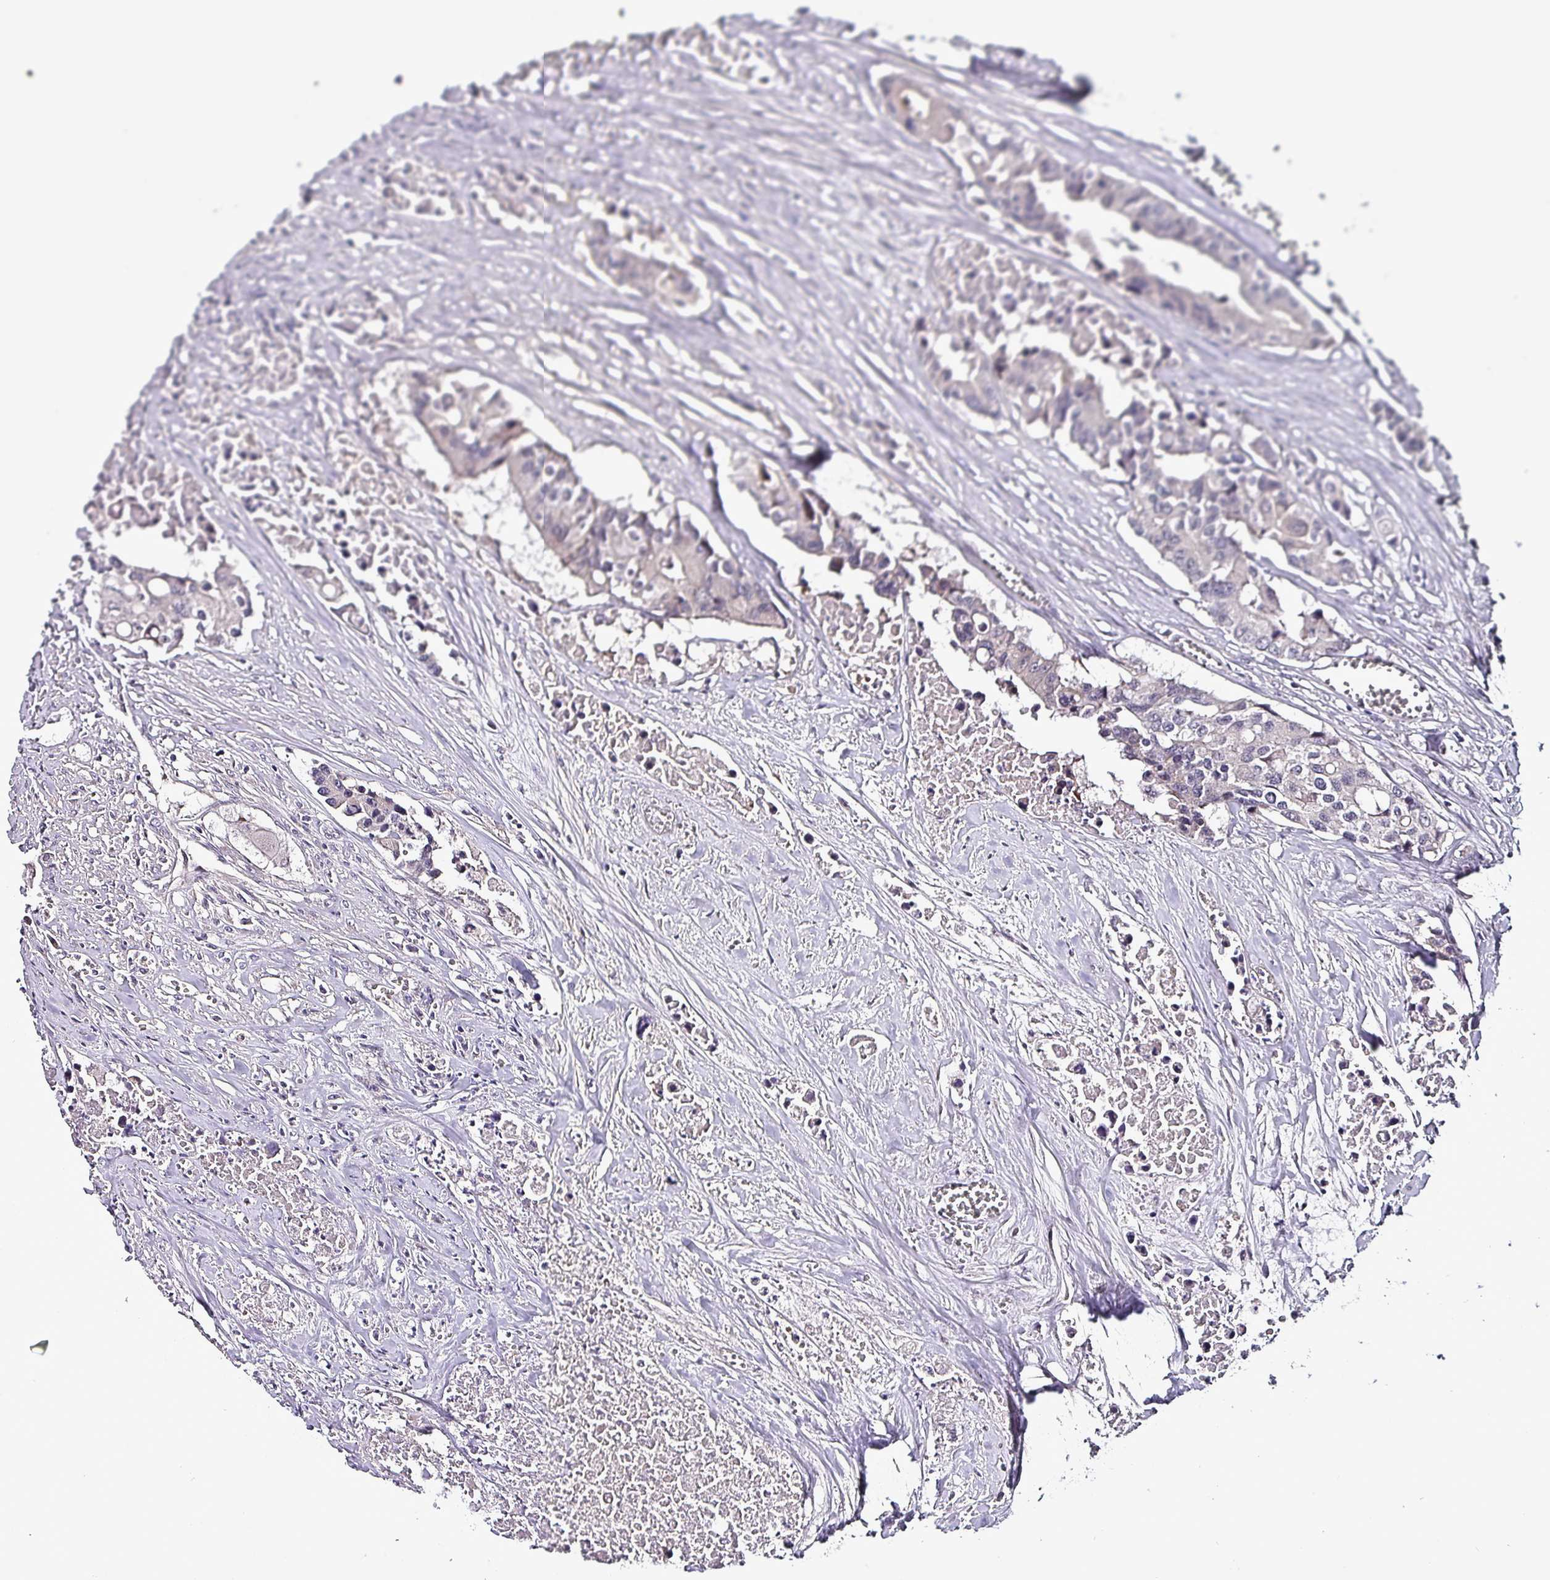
{"staining": {"intensity": "negative", "quantity": "none", "location": "none"}, "tissue": "colorectal cancer", "cell_type": "Tumor cells", "image_type": "cancer", "snomed": [{"axis": "morphology", "description": "Adenocarcinoma, NOS"}, {"axis": "topography", "description": "Colon"}], "caption": "Adenocarcinoma (colorectal) stained for a protein using immunohistochemistry demonstrates no staining tumor cells.", "gene": "GRAPL", "patient": {"sex": "male", "age": 77}}